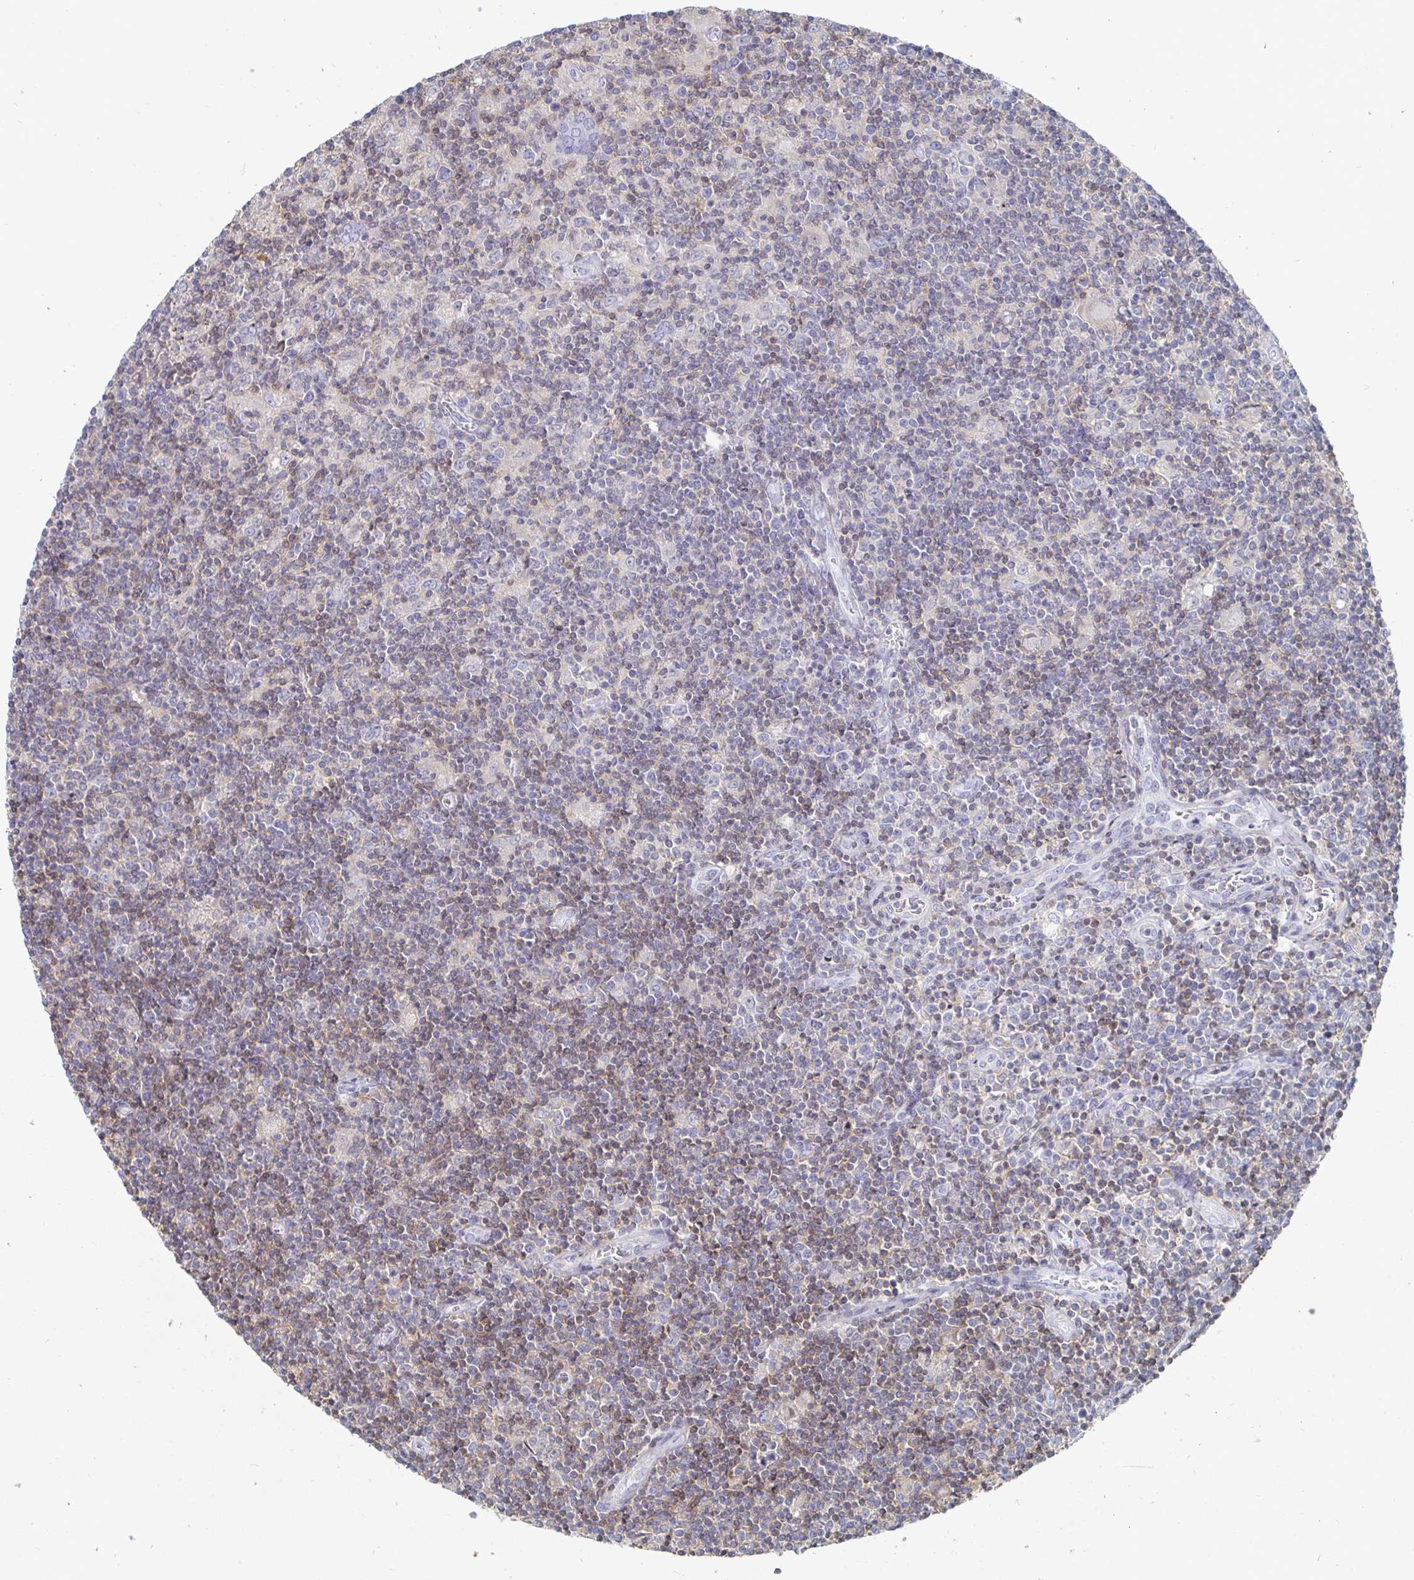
{"staining": {"intensity": "negative", "quantity": "none", "location": "none"}, "tissue": "lymphoma", "cell_type": "Tumor cells", "image_type": "cancer", "snomed": [{"axis": "morphology", "description": "Hodgkin's disease, NOS"}, {"axis": "topography", "description": "Lymph node"}], "caption": "An image of lymphoma stained for a protein demonstrates no brown staining in tumor cells.", "gene": "PIK3CD", "patient": {"sex": "male", "age": 40}}